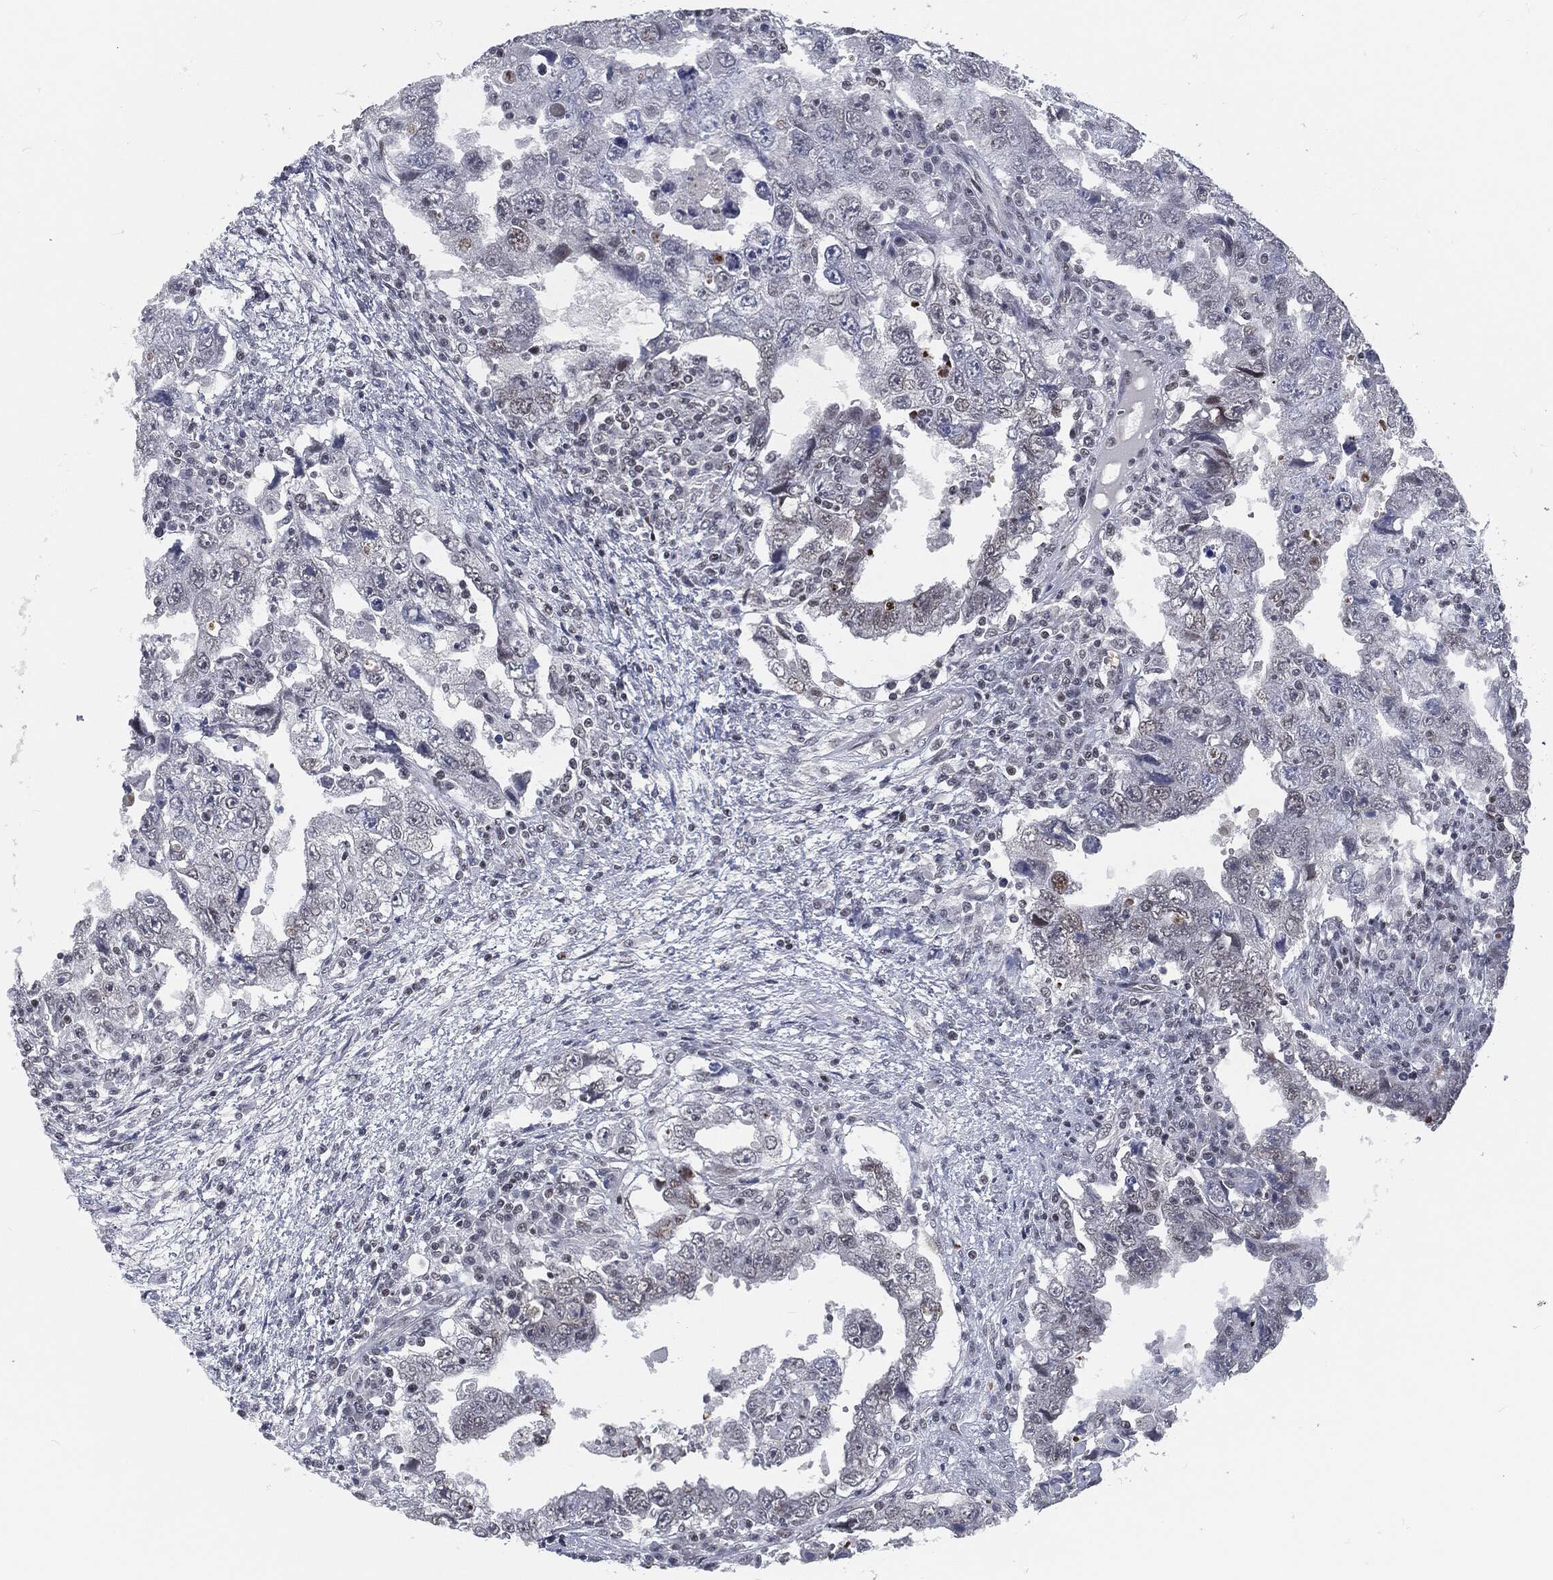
{"staining": {"intensity": "negative", "quantity": "none", "location": "none"}, "tissue": "testis cancer", "cell_type": "Tumor cells", "image_type": "cancer", "snomed": [{"axis": "morphology", "description": "Carcinoma, Embryonal, NOS"}, {"axis": "topography", "description": "Testis"}], "caption": "This image is of testis embryonal carcinoma stained with immunohistochemistry (IHC) to label a protein in brown with the nuclei are counter-stained blue. There is no staining in tumor cells.", "gene": "ANXA1", "patient": {"sex": "male", "age": 26}}